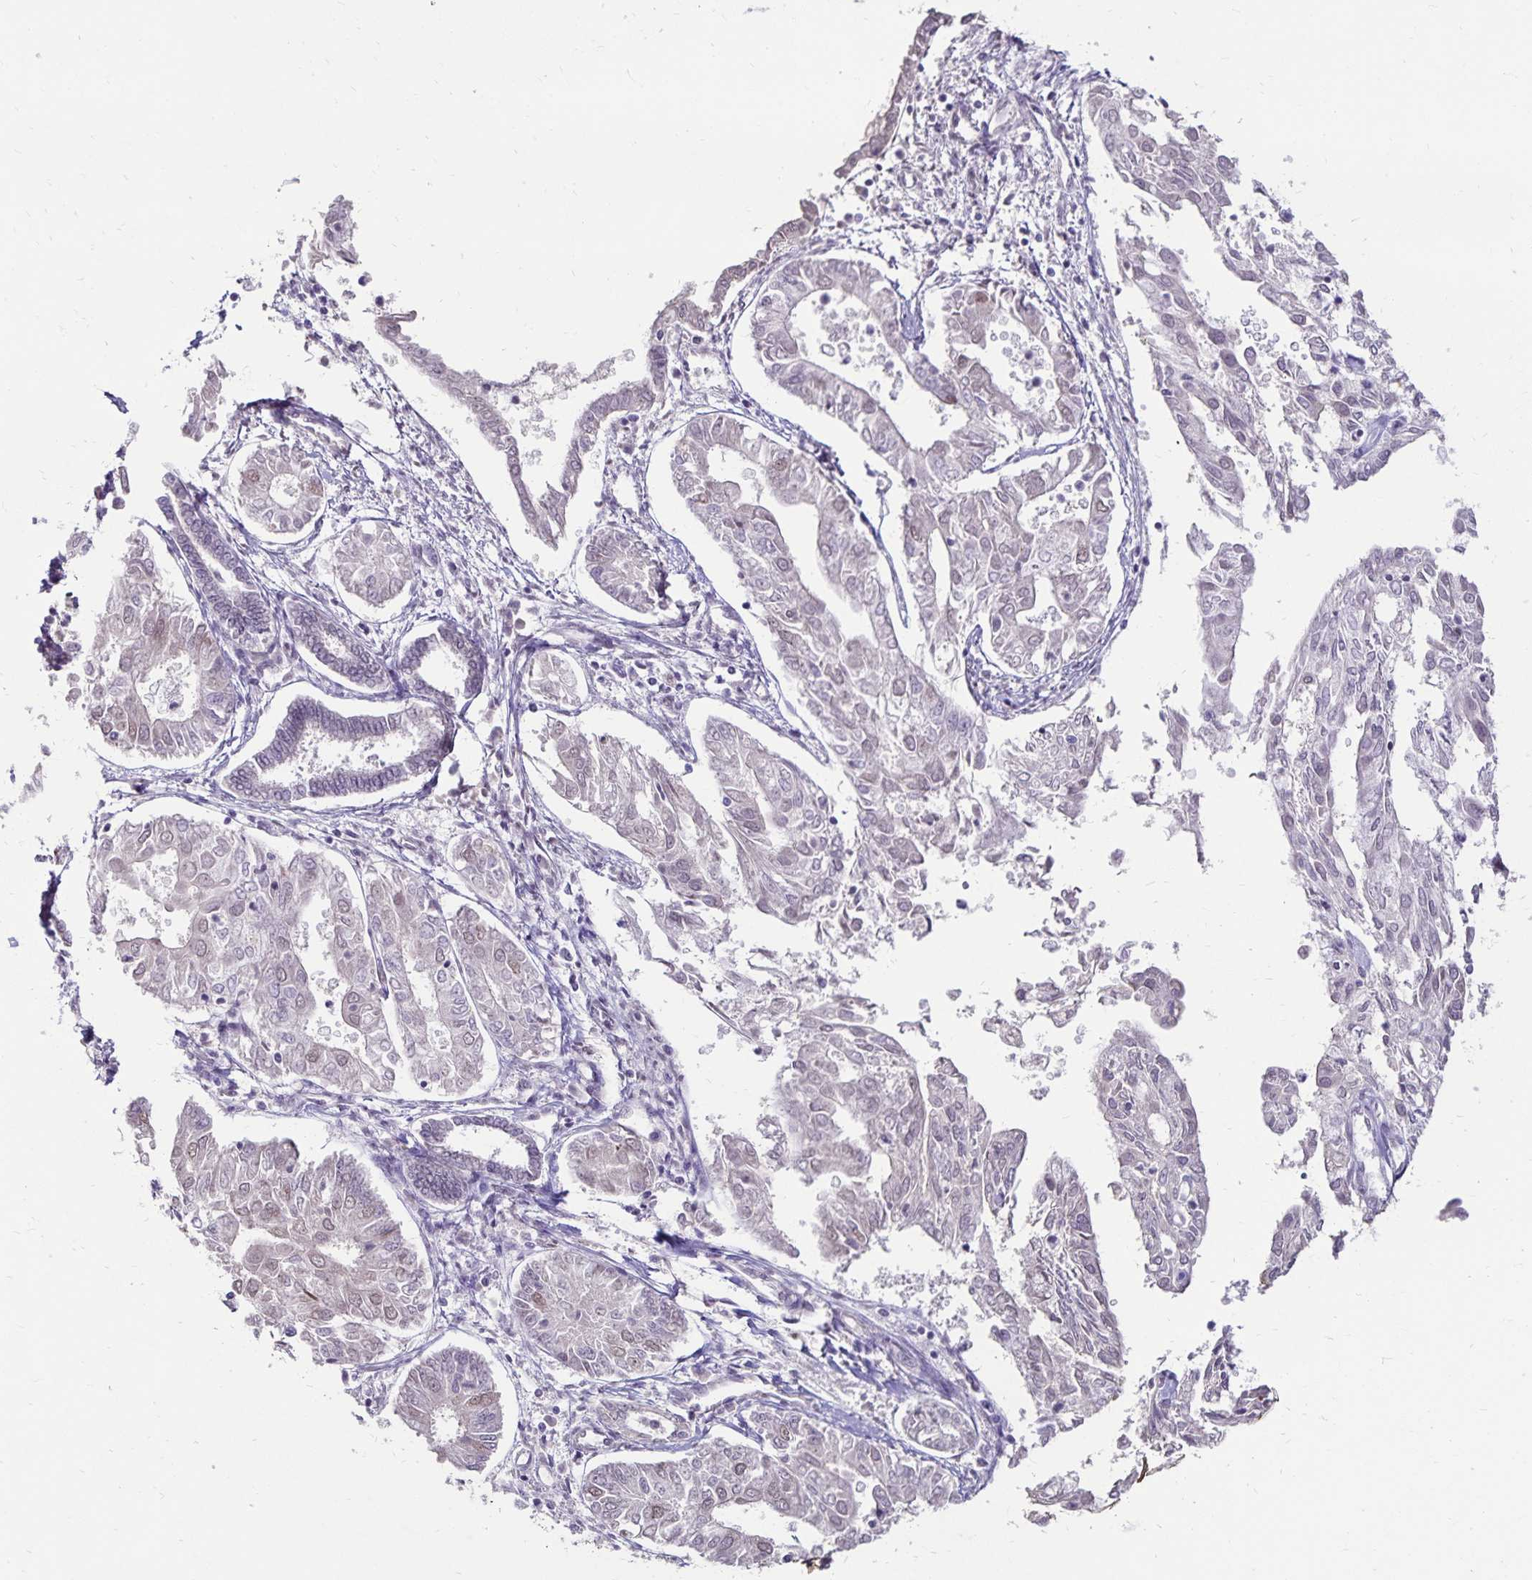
{"staining": {"intensity": "negative", "quantity": "none", "location": "none"}, "tissue": "endometrial cancer", "cell_type": "Tumor cells", "image_type": "cancer", "snomed": [{"axis": "morphology", "description": "Adenocarcinoma, NOS"}, {"axis": "topography", "description": "Endometrium"}], "caption": "This is an immunohistochemistry (IHC) image of human endometrial adenocarcinoma. There is no expression in tumor cells.", "gene": "POLB", "patient": {"sex": "female", "age": 68}}